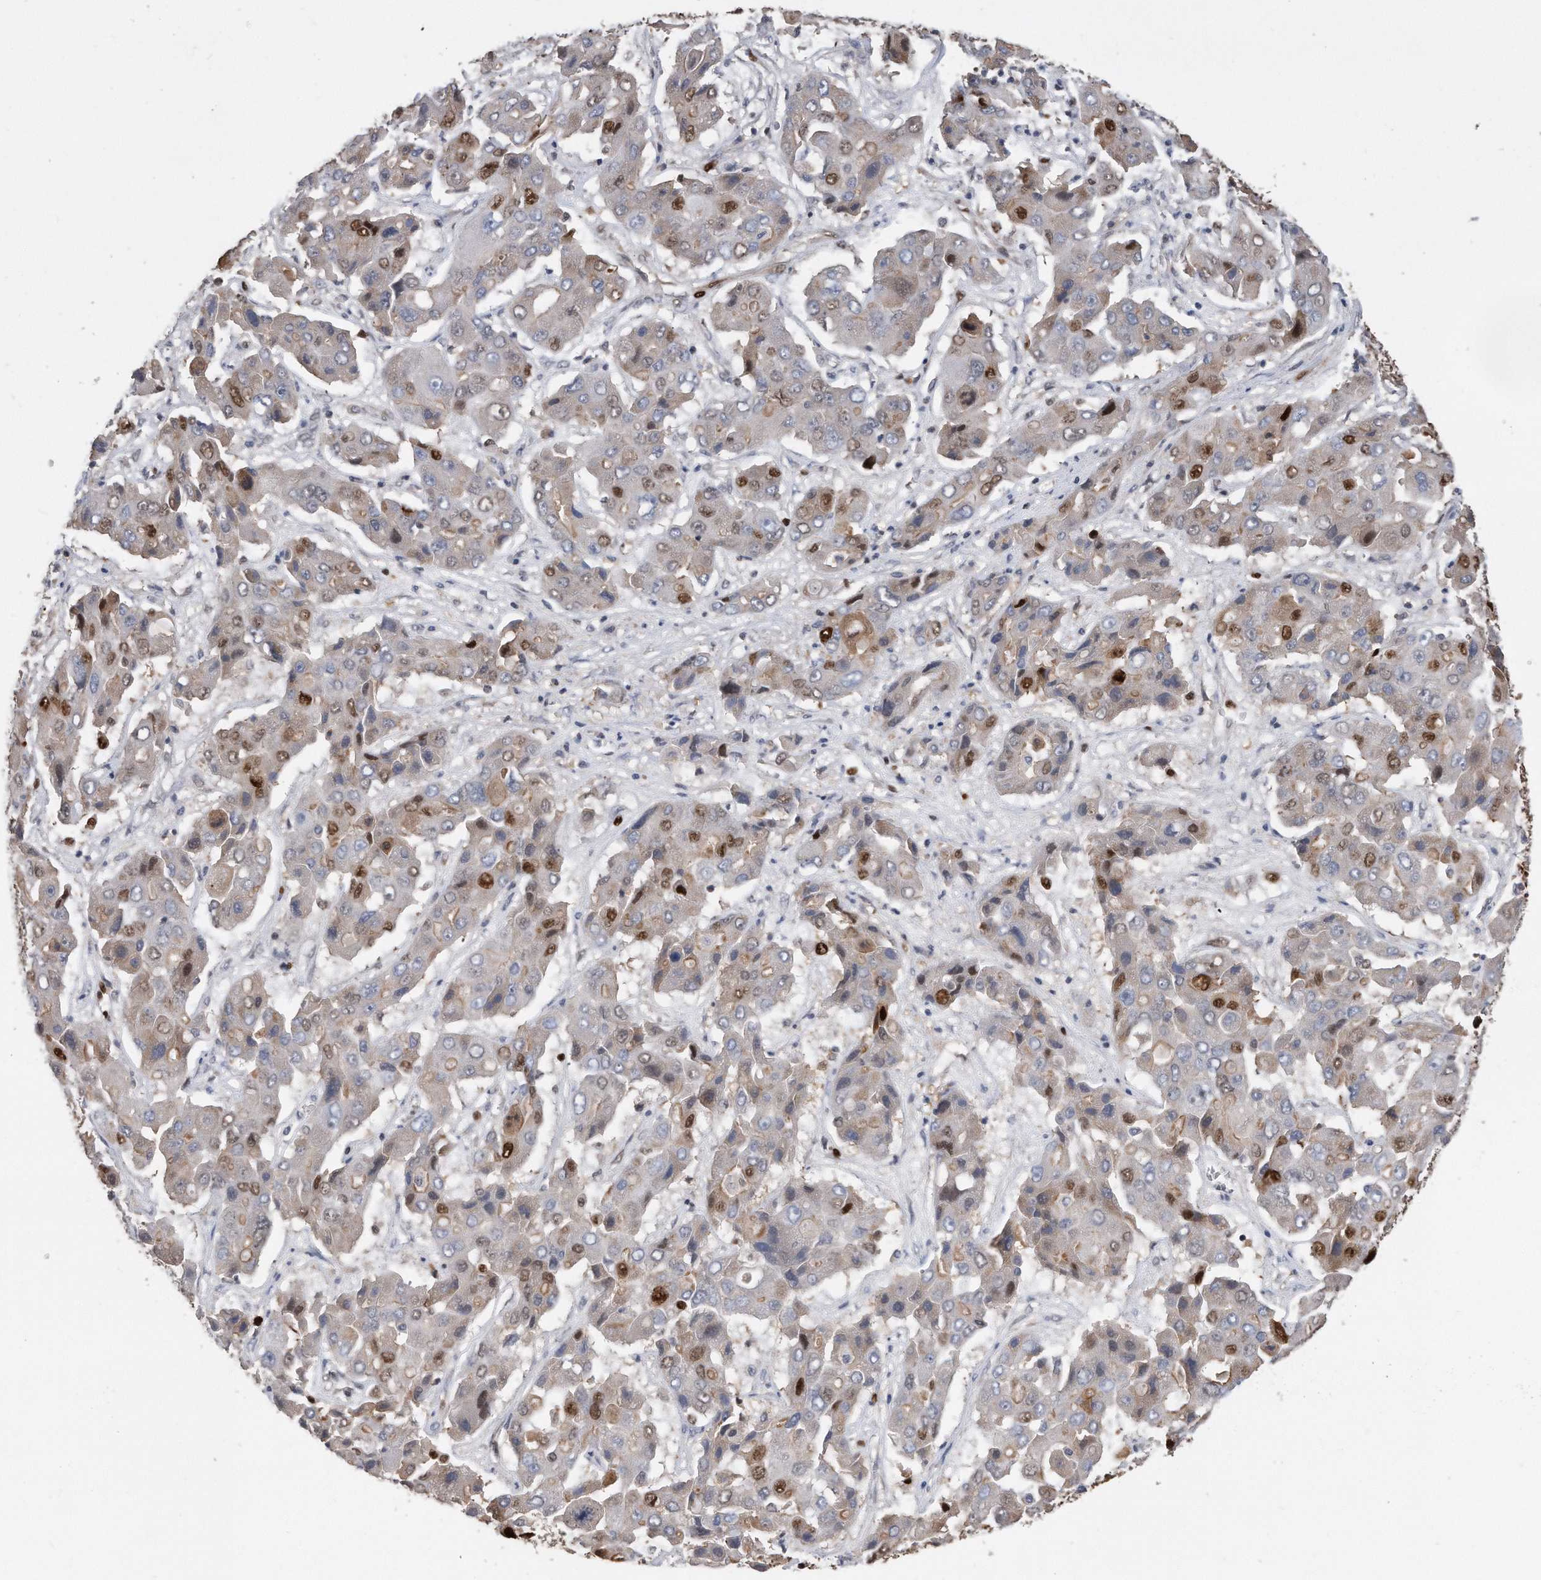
{"staining": {"intensity": "strong", "quantity": "<25%", "location": "nuclear"}, "tissue": "liver cancer", "cell_type": "Tumor cells", "image_type": "cancer", "snomed": [{"axis": "morphology", "description": "Cholangiocarcinoma"}, {"axis": "topography", "description": "Liver"}], "caption": "Immunohistochemical staining of liver cancer reveals medium levels of strong nuclear positivity in about <25% of tumor cells. (DAB (3,3'-diaminobenzidine) = brown stain, brightfield microscopy at high magnification).", "gene": "PCNA", "patient": {"sex": "male", "age": 67}}